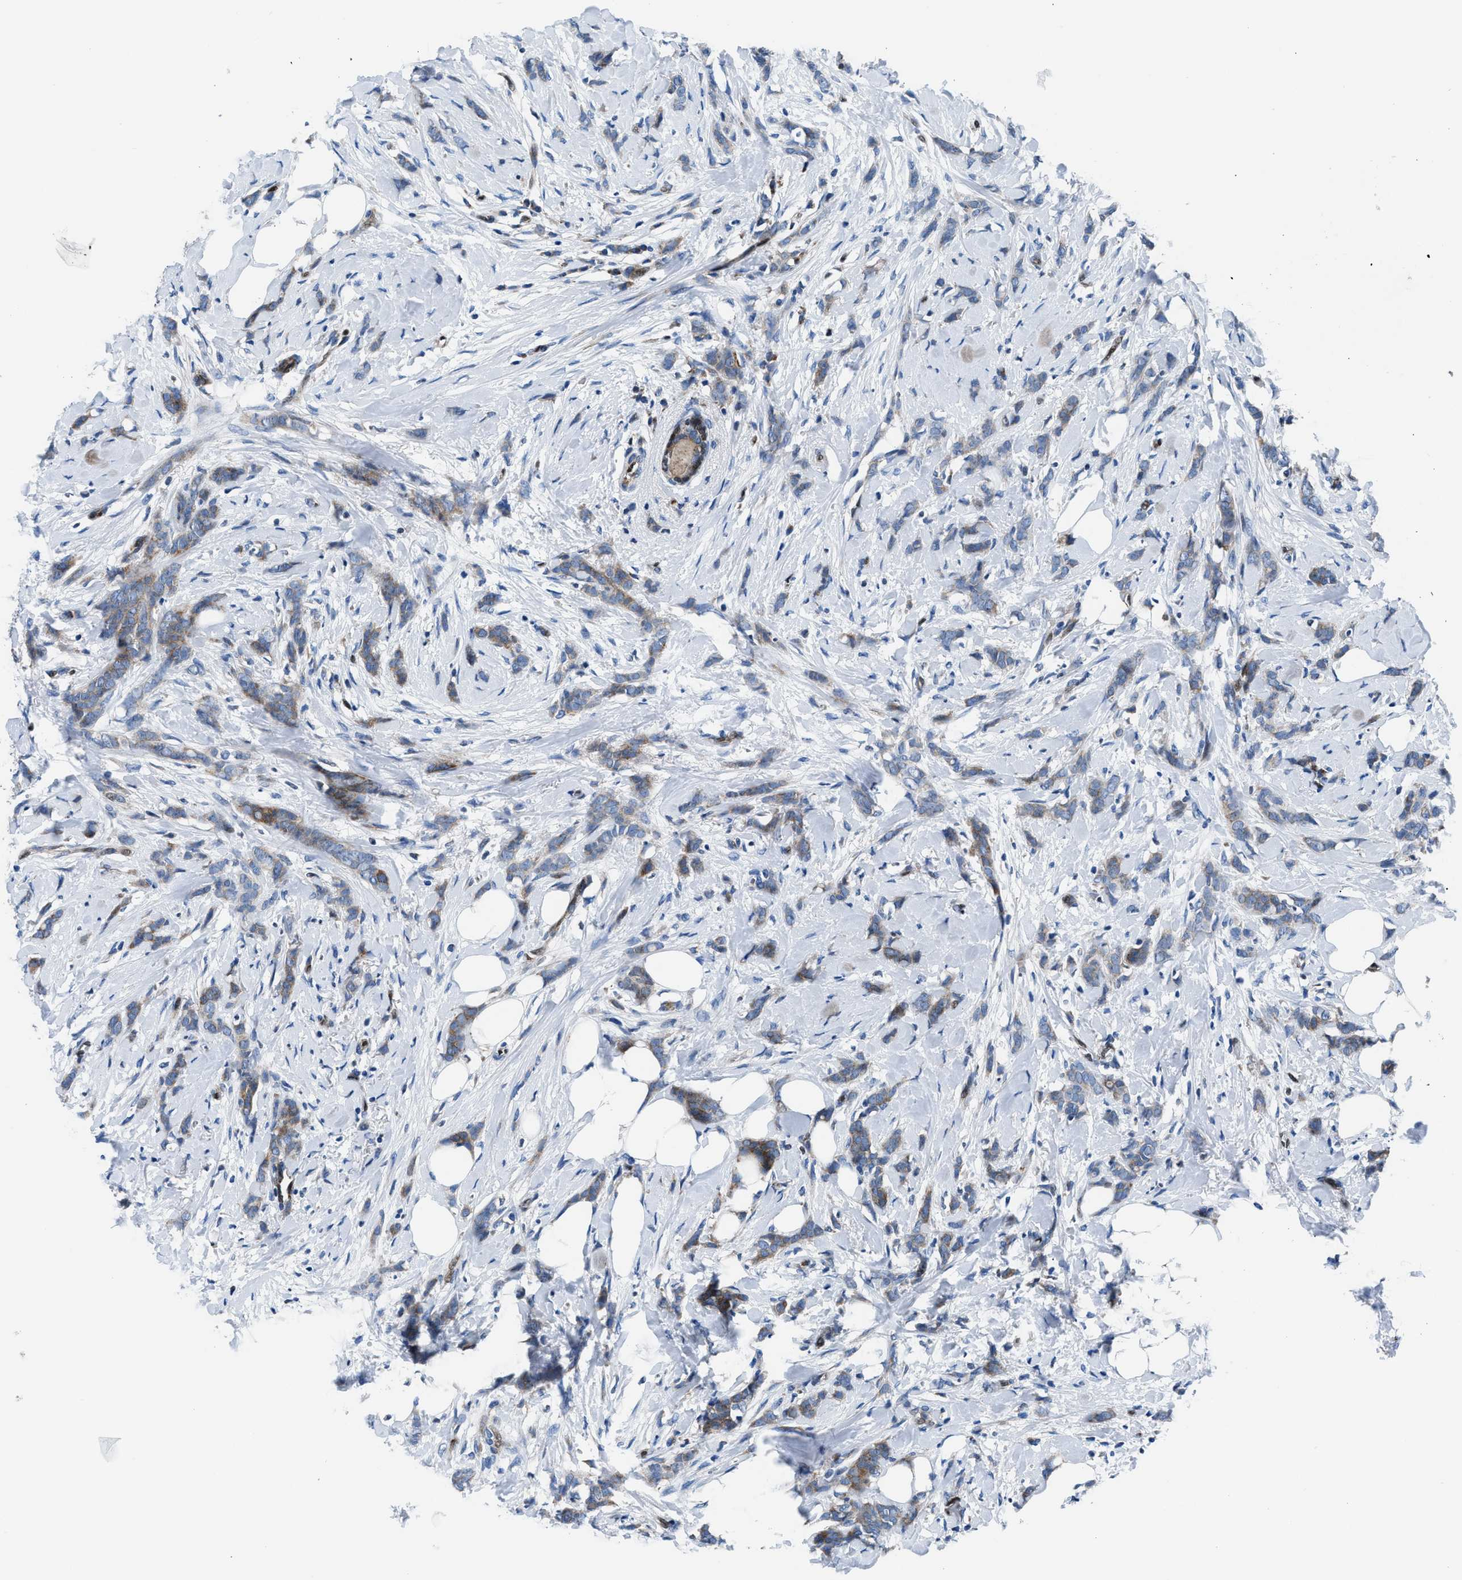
{"staining": {"intensity": "moderate", "quantity": "25%-75%", "location": "cytoplasmic/membranous"}, "tissue": "breast cancer", "cell_type": "Tumor cells", "image_type": "cancer", "snomed": [{"axis": "morphology", "description": "Lobular carcinoma, in situ"}, {"axis": "morphology", "description": "Lobular carcinoma"}, {"axis": "topography", "description": "Breast"}], "caption": "Tumor cells show medium levels of moderate cytoplasmic/membranous expression in approximately 25%-75% of cells in human breast lobular carcinoma in situ.", "gene": "LMO2", "patient": {"sex": "female", "age": 41}}